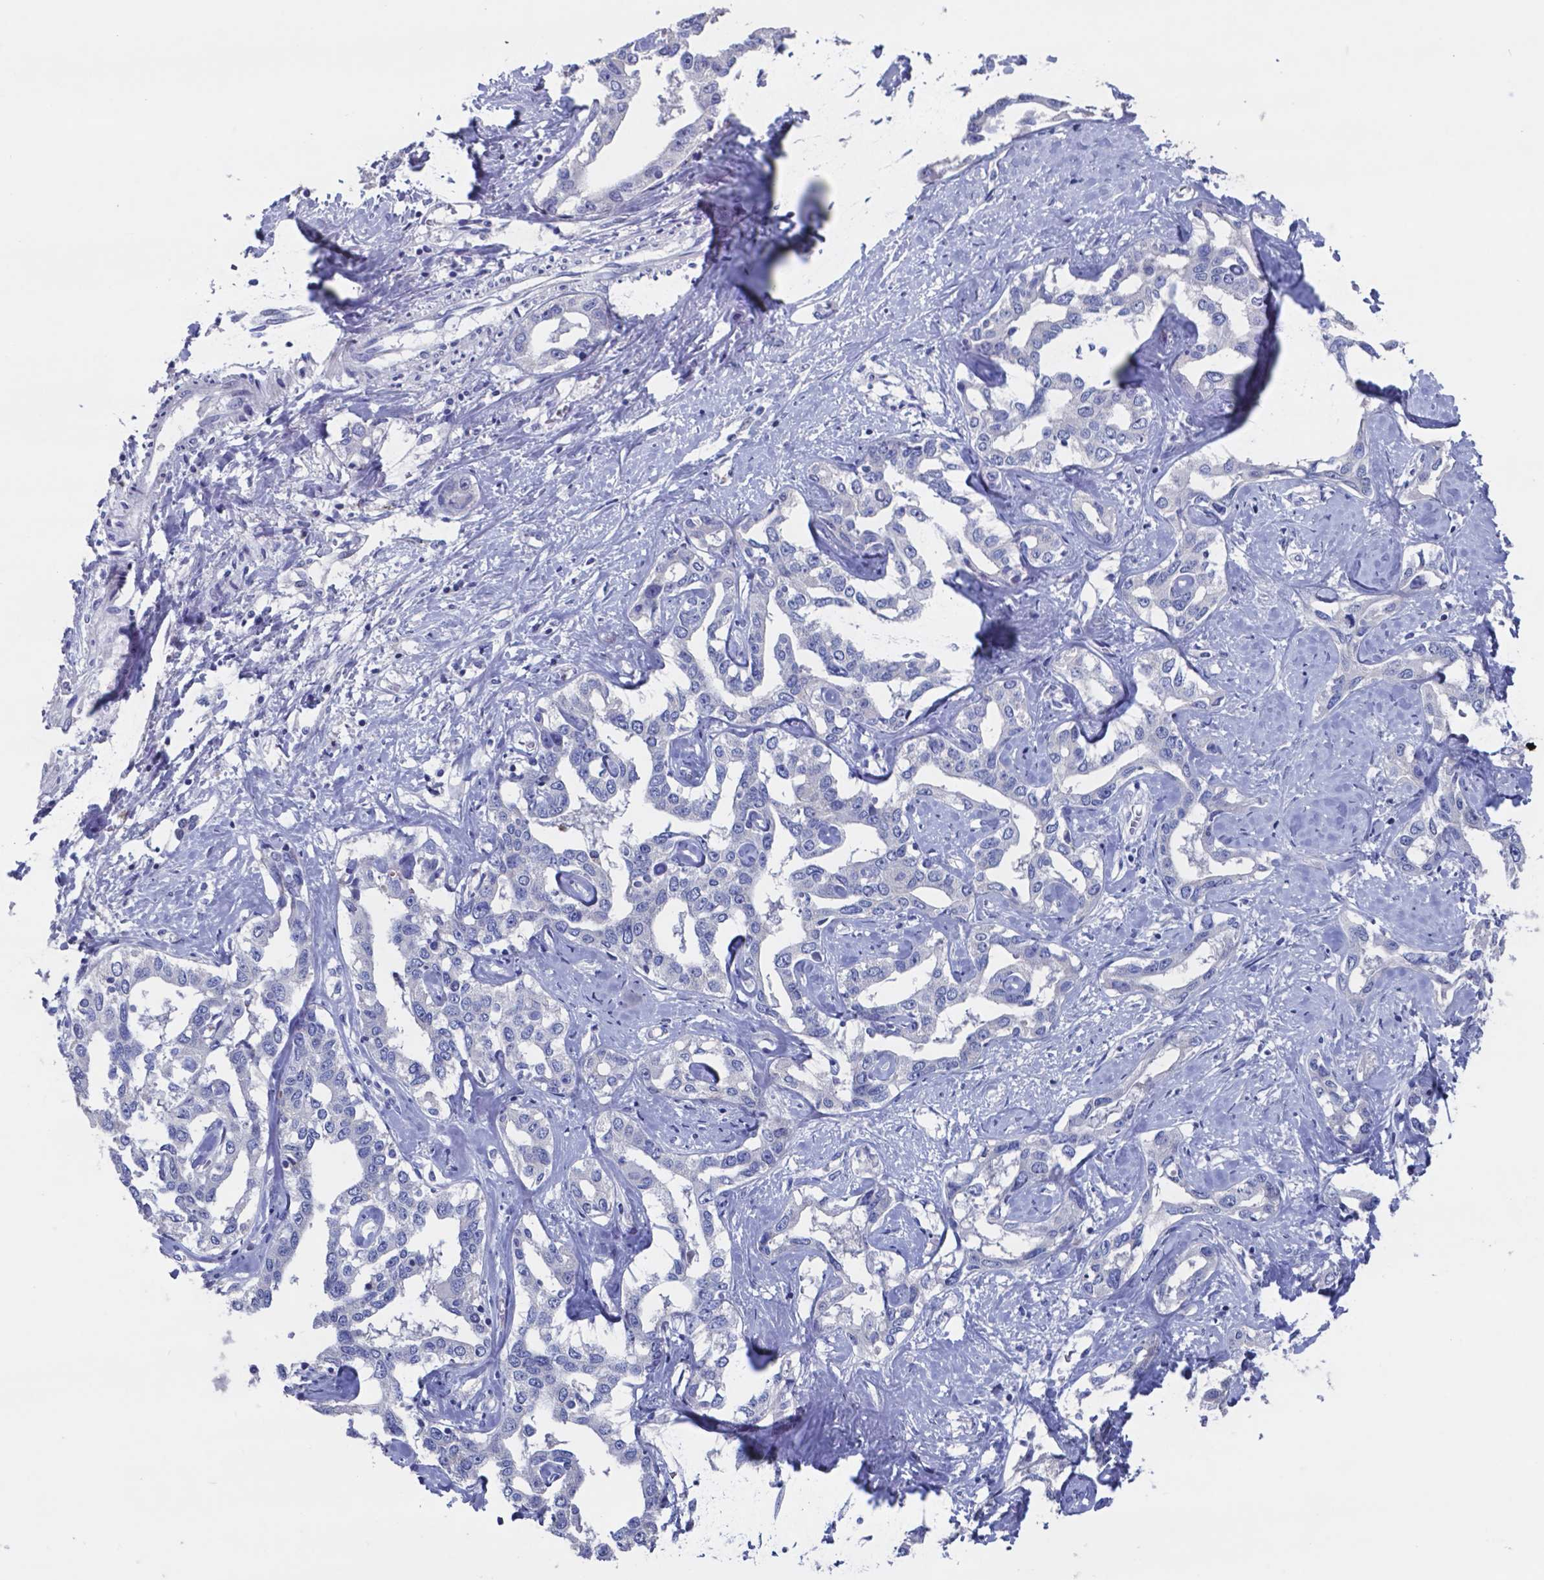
{"staining": {"intensity": "negative", "quantity": "none", "location": "none"}, "tissue": "liver cancer", "cell_type": "Tumor cells", "image_type": "cancer", "snomed": [{"axis": "morphology", "description": "Cholangiocarcinoma"}, {"axis": "topography", "description": "Liver"}], "caption": "IHC of liver cholangiocarcinoma exhibits no expression in tumor cells.", "gene": "TTR", "patient": {"sex": "male", "age": 59}}